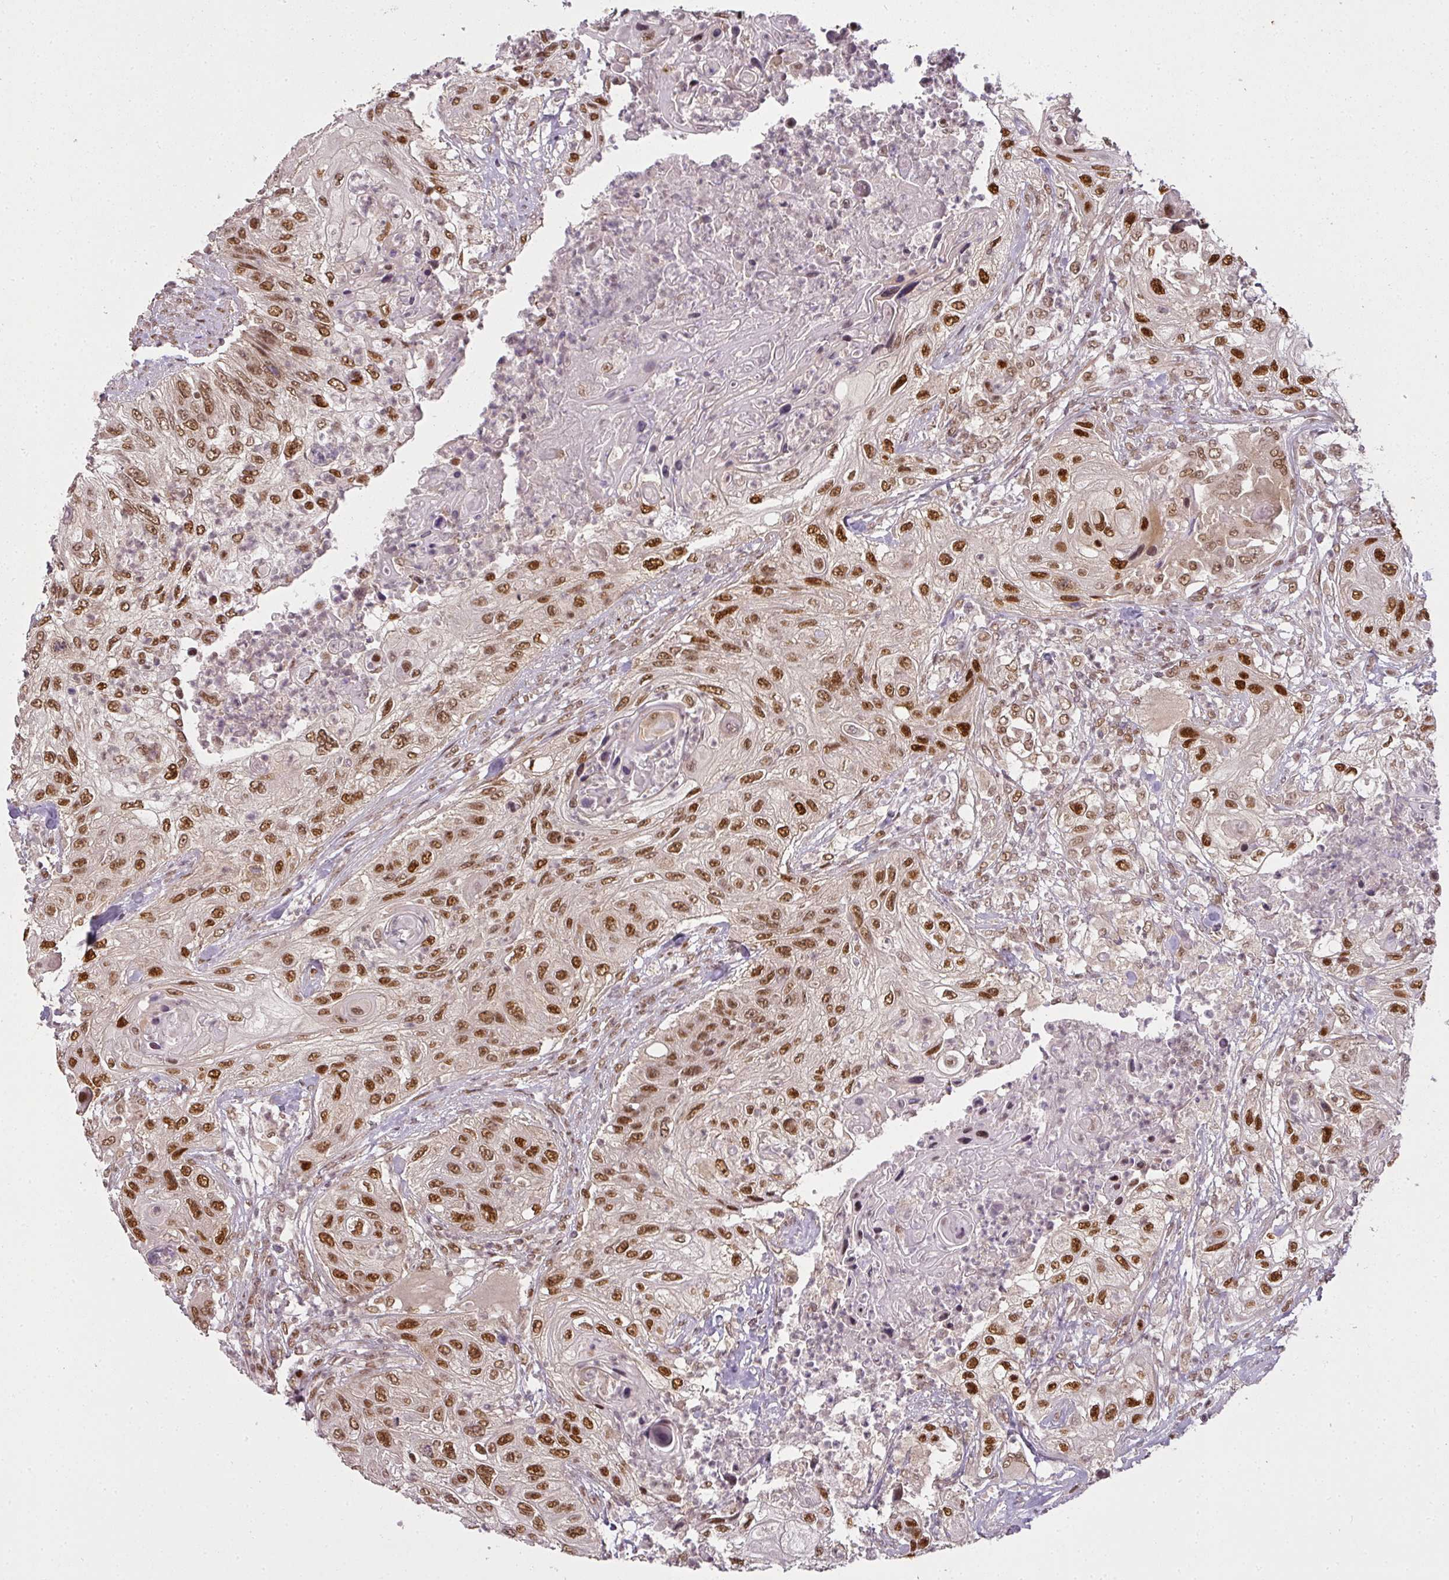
{"staining": {"intensity": "moderate", "quantity": ">75%", "location": "nuclear"}, "tissue": "urothelial cancer", "cell_type": "Tumor cells", "image_type": "cancer", "snomed": [{"axis": "morphology", "description": "Urothelial carcinoma, High grade"}, {"axis": "topography", "description": "Urinary bladder"}], "caption": "Immunohistochemical staining of high-grade urothelial carcinoma shows medium levels of moderate nuclear expression in about >75% of tumor cells.", "gene": "GPRIN2", "patient": {"sex": "female", "age": 60}}